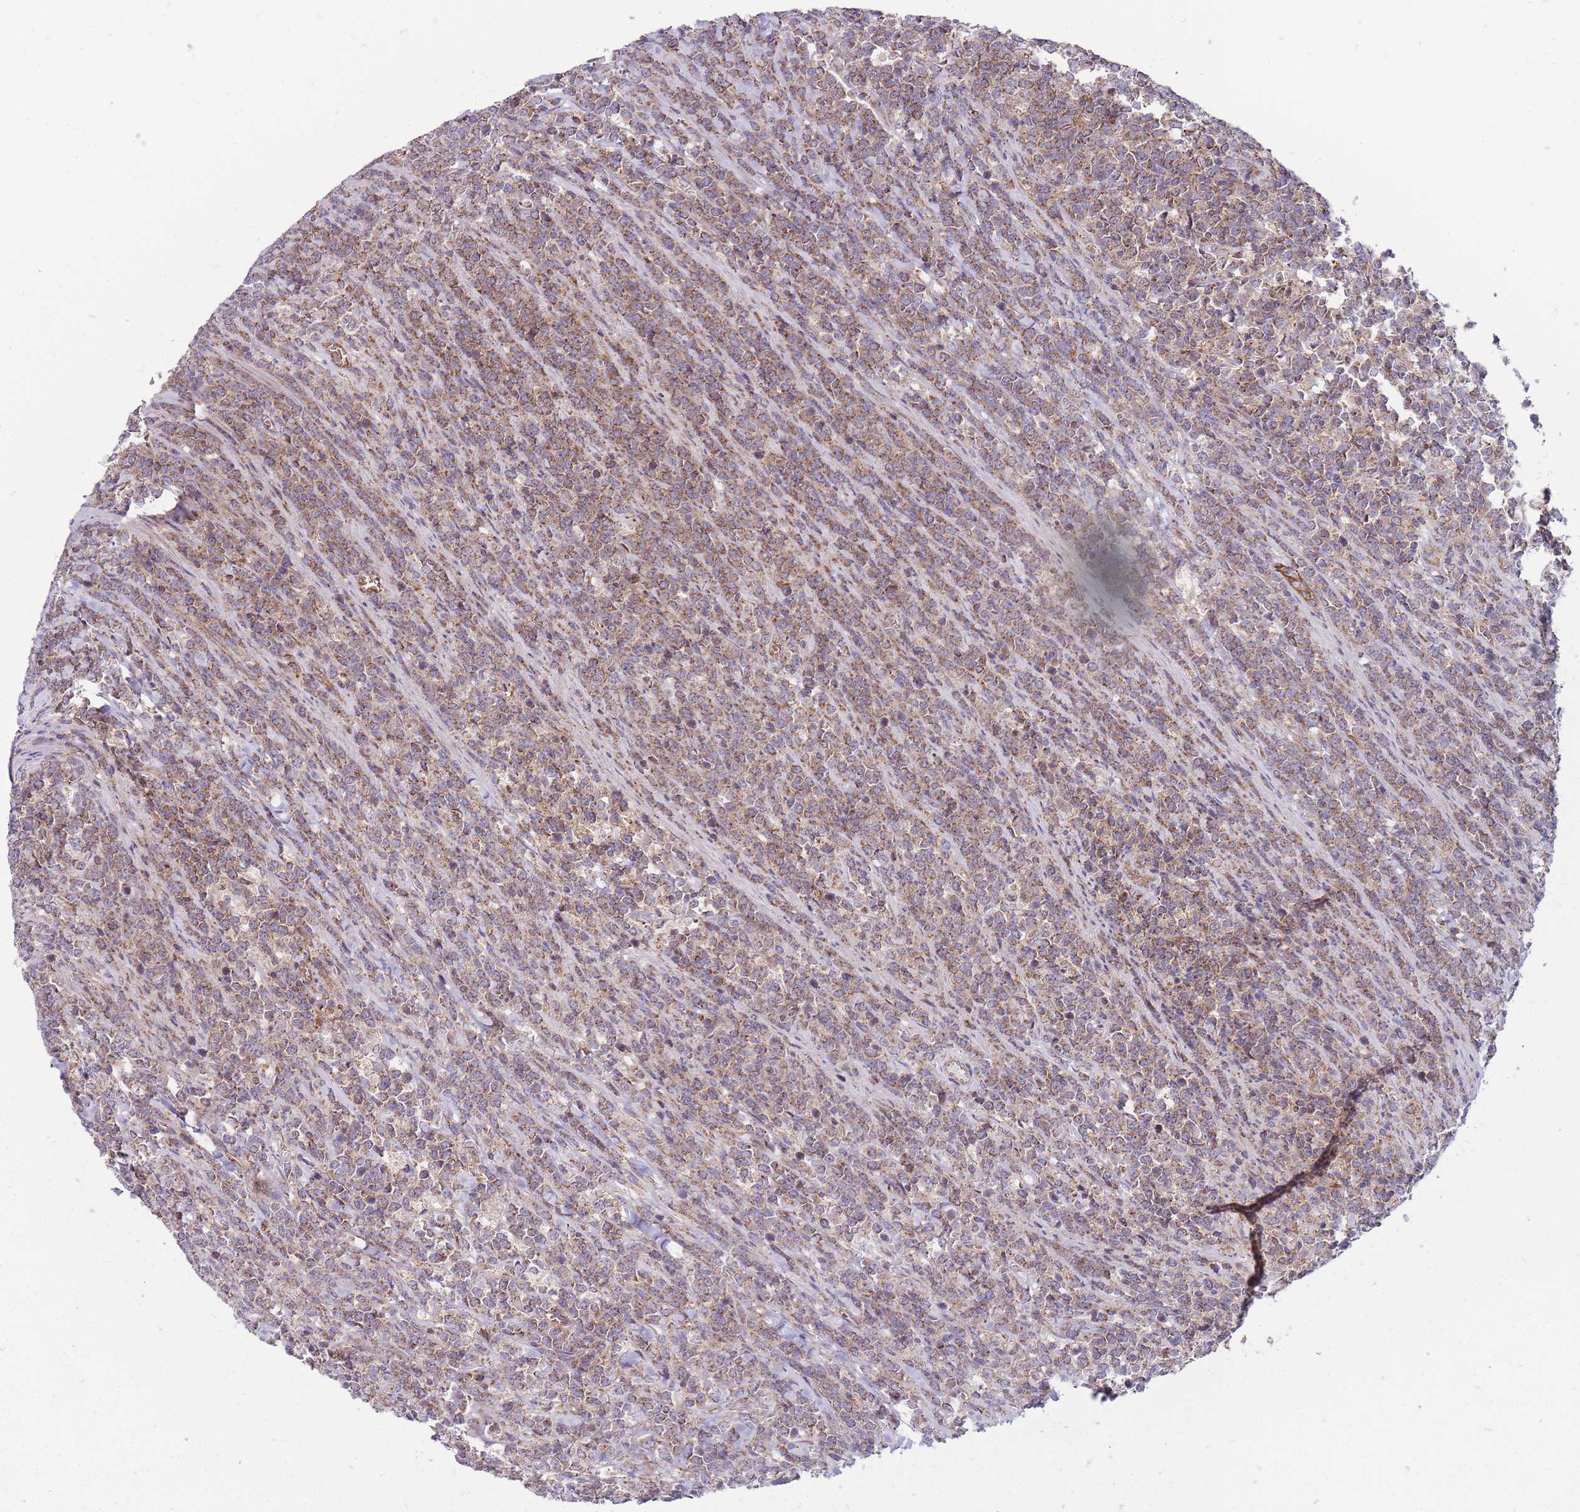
{"staining": {"intensity": "moderate", "quantity": "25%-75%", "location": "cytoplasmic/membranous"}, "tissue": "lymphoma", "cell_type": "Tumor cells", "image_type": "cancer", "snomed": [{"axis": "morphology", "description": "Malignant lymphoma, non-Hodgkin's type, High grade"}, {"axis": "topography", "description": "Small intestine"}], "caption": "Human high-grade malignant lymphoma, non-Hodgkin's type stained with a brown dye reveals moderate cytoplasmic/membranous positive staining in about 25%-75% of tumor cells.", "gene": "ANKRD10", "patient": {"sex": "male", "age": 8}}